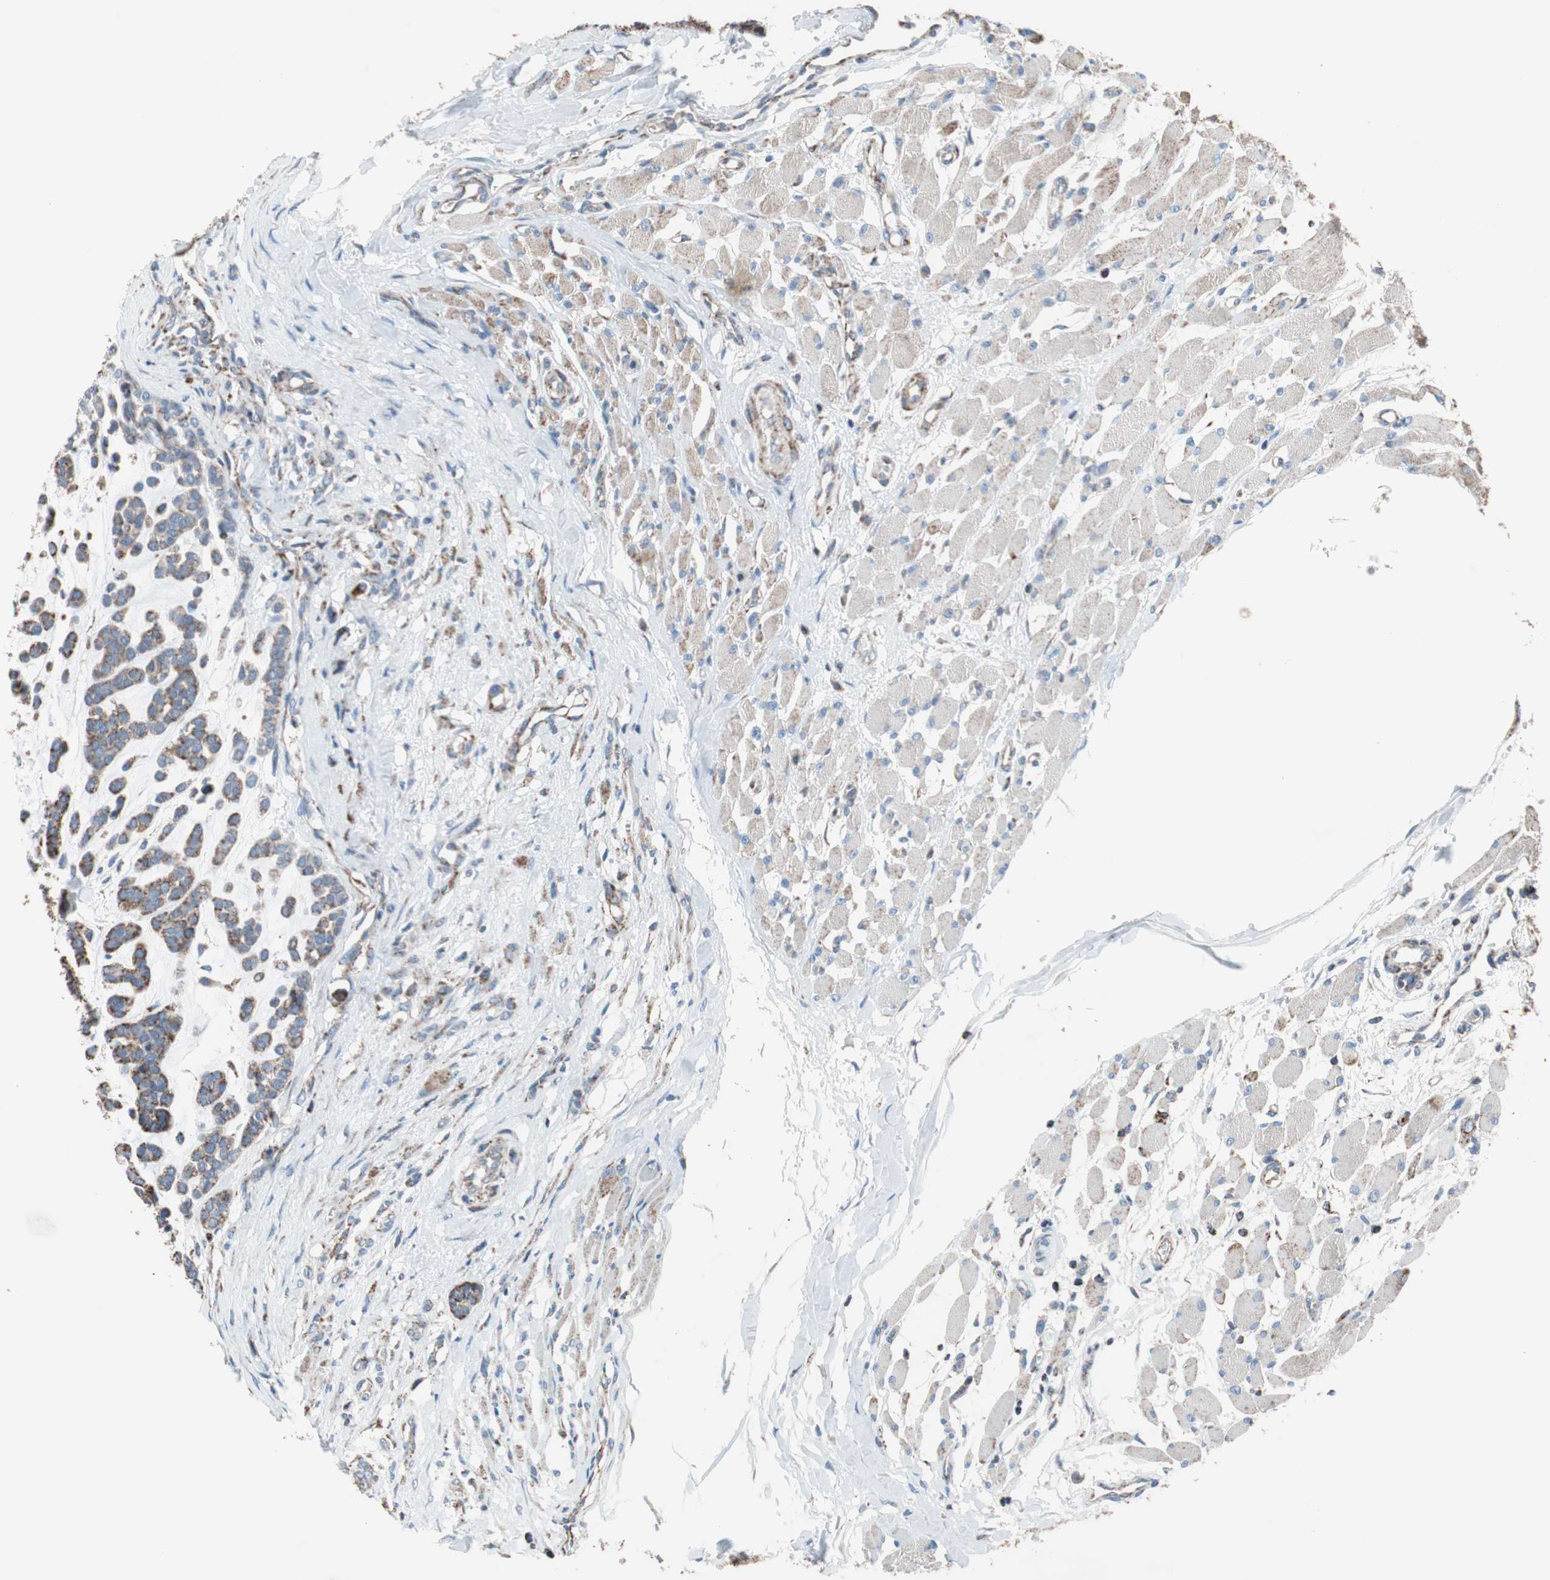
{"staining": {"intensity": "moderate", "quantity": ">75%", "location": "cytoplasmic/membranous"}, "tissue": "head and neck cancer", "cell_type": "Tumor cells", "image_type": "cancer", "snomed": [{"axis": "morphology", "description": "Adenocarcinoma, NOS"}, {"axis": "morphology", "description": "Adenoma, NOS"}, {"axis": "topography", "description": "Head-Neck"}], "caption": "Head and neck cancer was stained to show a protein in brown. There is medium levels of moderate cytoplasmic/membranous expression in approximately >75% of tumor cells. The protein of interest is stained brown, and the nuclei are stained in blue (DAB IHC with brightfield microscopy, high magnification).", "gene": "PCSK4", "patient": {"sex": "female", "age": 55}}